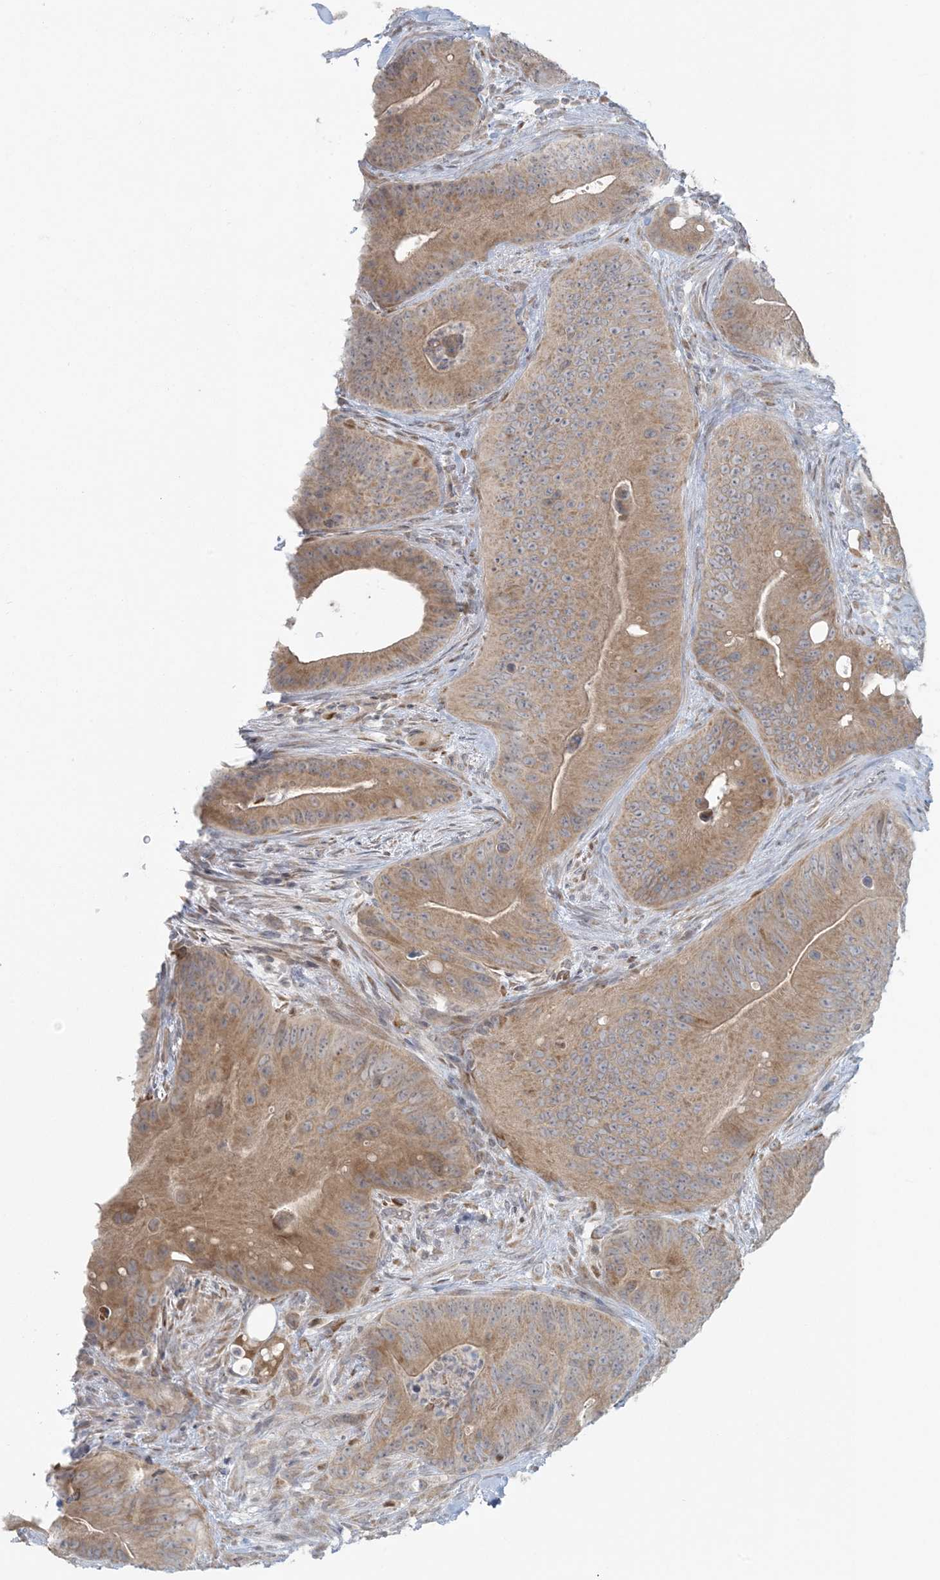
{"staining": {"intensity": "moderate", "quantity": ">75%", "location": "cytoplasmic/membranous"}, "tissue": "colorectal cancer", "cell_type": "Tumor cells", "image_type": "cancer", "snomed": [{"axis": "morphology", "description": "Normal tissue, NOS"}, {"axis": "topography", "description": "Colon"}], "caption": "DAB immunohistochemical staining of human colorectal cancer exhibits moderate cytoplasmic/membranous protein positivity in approximately >75% of tumor cells. Nuclei are stained in blue.", "gene": "CTDNEP1", "patient": {"sex": "female", "age": 82}}